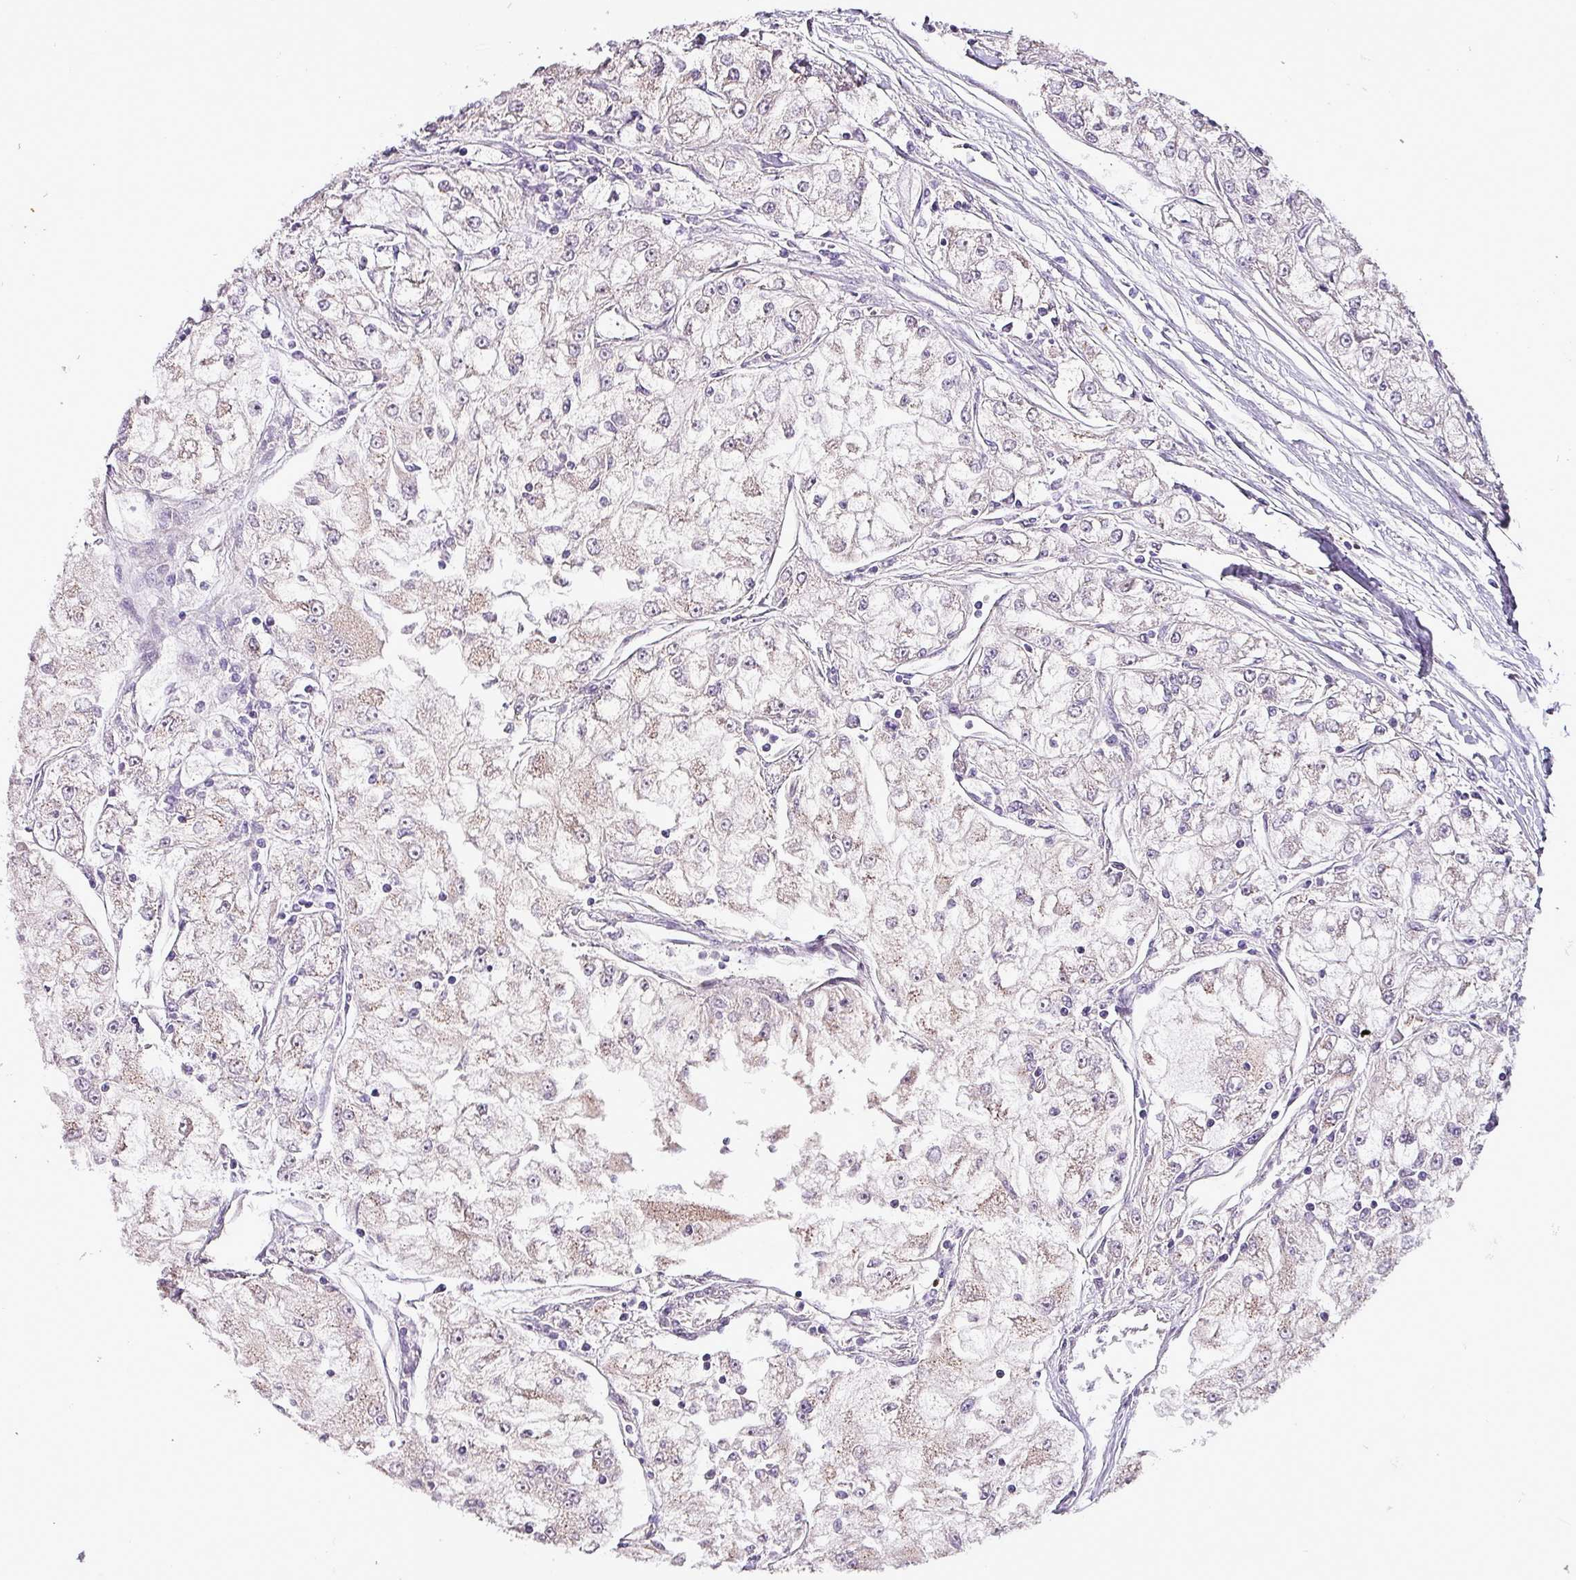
{"staining": {"intensity": "negative", "quantity": "none", "location": "none"}, "tissue": "renal cancer", "cell_type": "Tumor cells", "image_type": "cancer", "snomed": [{"axis": "morphology", "description": "Adenocarcinoma, NOS"}, {"axis": "topography", "description": "Kidney"}], "caption": "High power microscopy histopathology image of an immunohistochemistry (IHC) micrograph of renal cancer, revealing no significant staining in tumor cells. The staining is performed using DAB brown chromogen with nuclei counter-stained in using hematoxylin.", "gene": "GRAPL", "patient": {"sex": "female", "age": 72}}